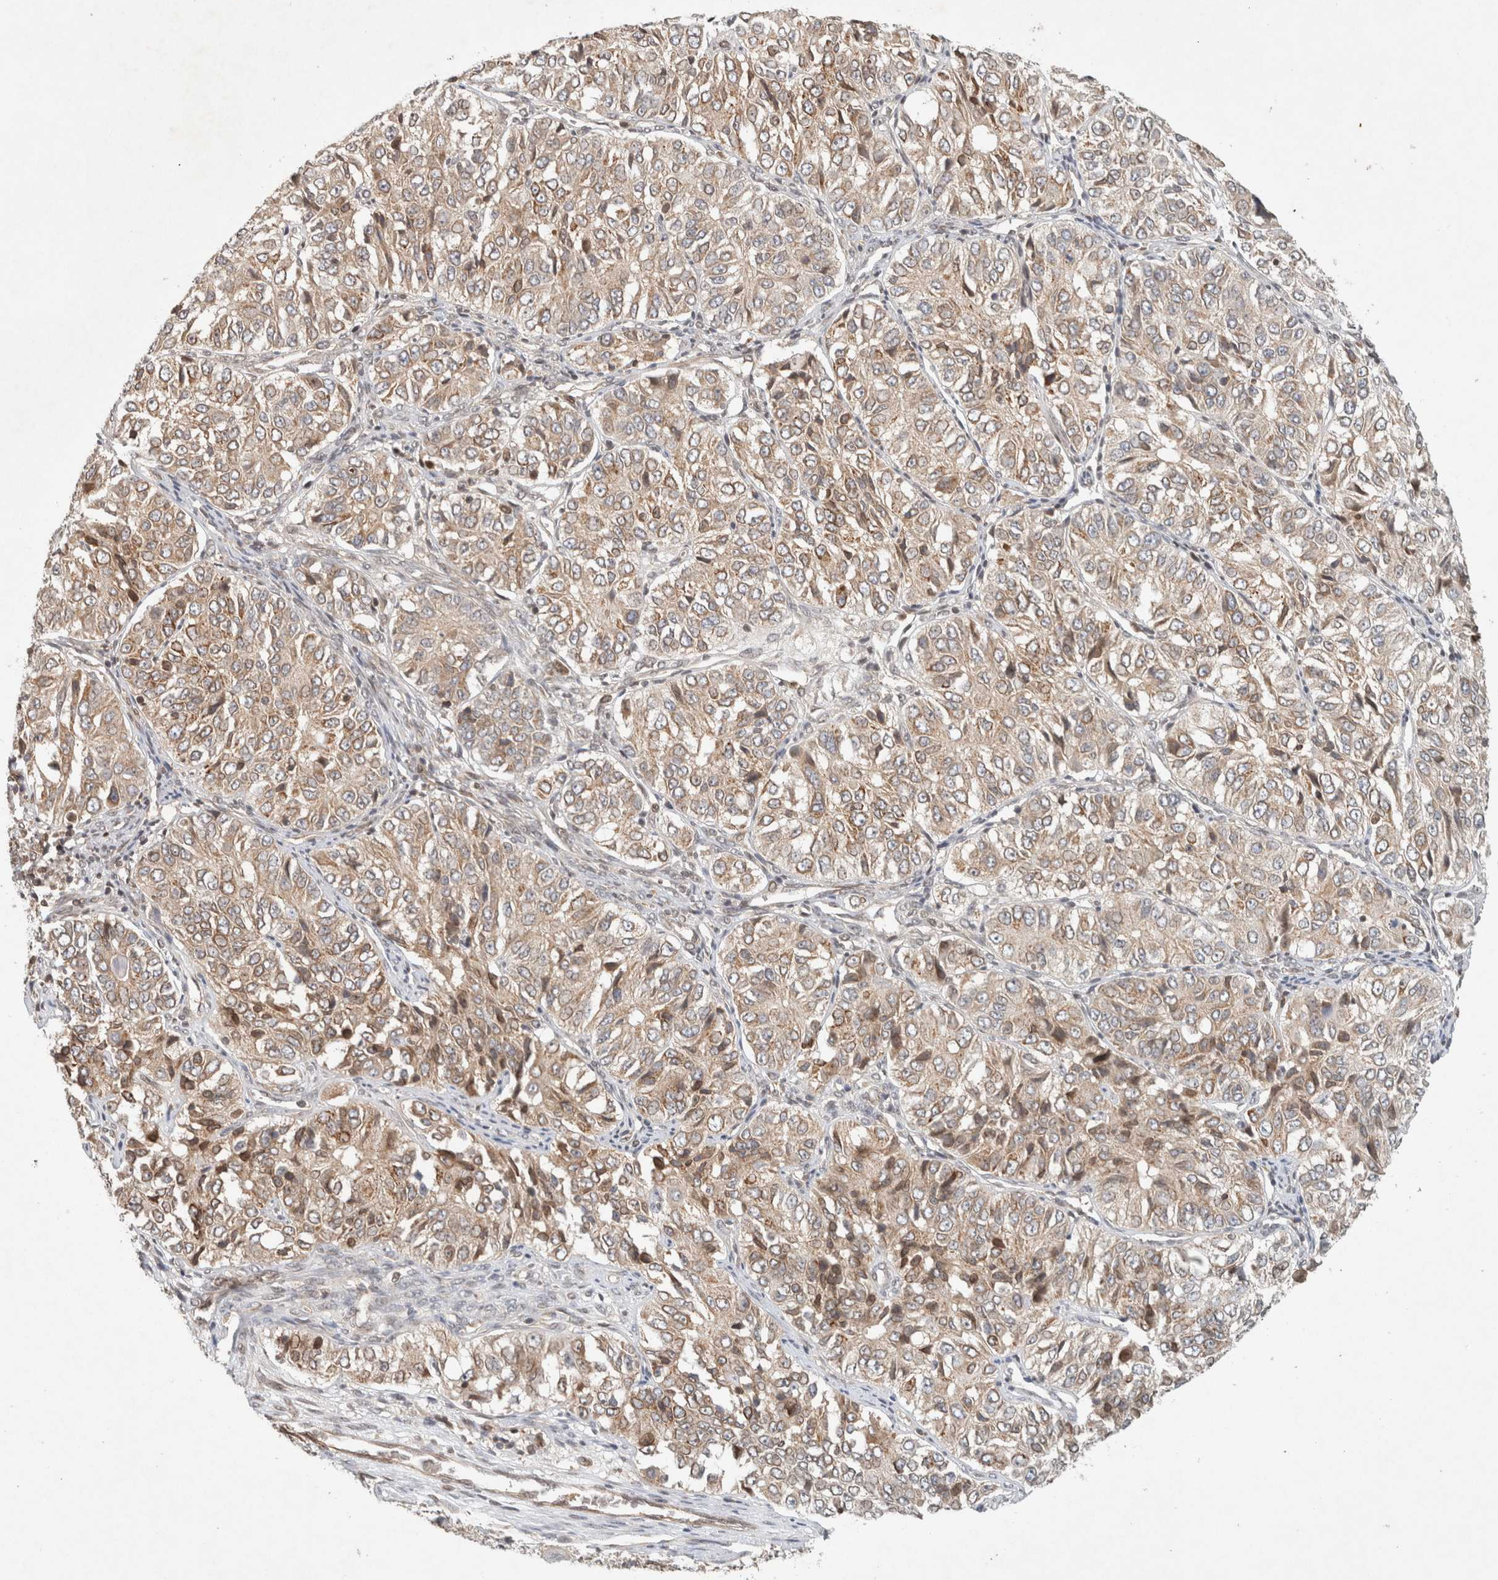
{"staining": {"intensity": "moderate", "quantity": ">75%", "location": "cytoplasmic/membranous"}, "tissue": "ovarian cancer", "cell_type": "Tumor cells", "image_type": "cancer", "snomed": [{"axis": "morphology", "description": "Carcinoma, endometroid"}, {"axis": "topography", "description": "Ovary"}], "caption": "Immunohistochemical staining of ovarian endometroid carcinoma demonstrates medium levels of moderate cytoplasmic/membranous protein staining in about >75% of tumor cells.", "gene": "CAAP1", "patient": {"sex": "female", "age": 51}}